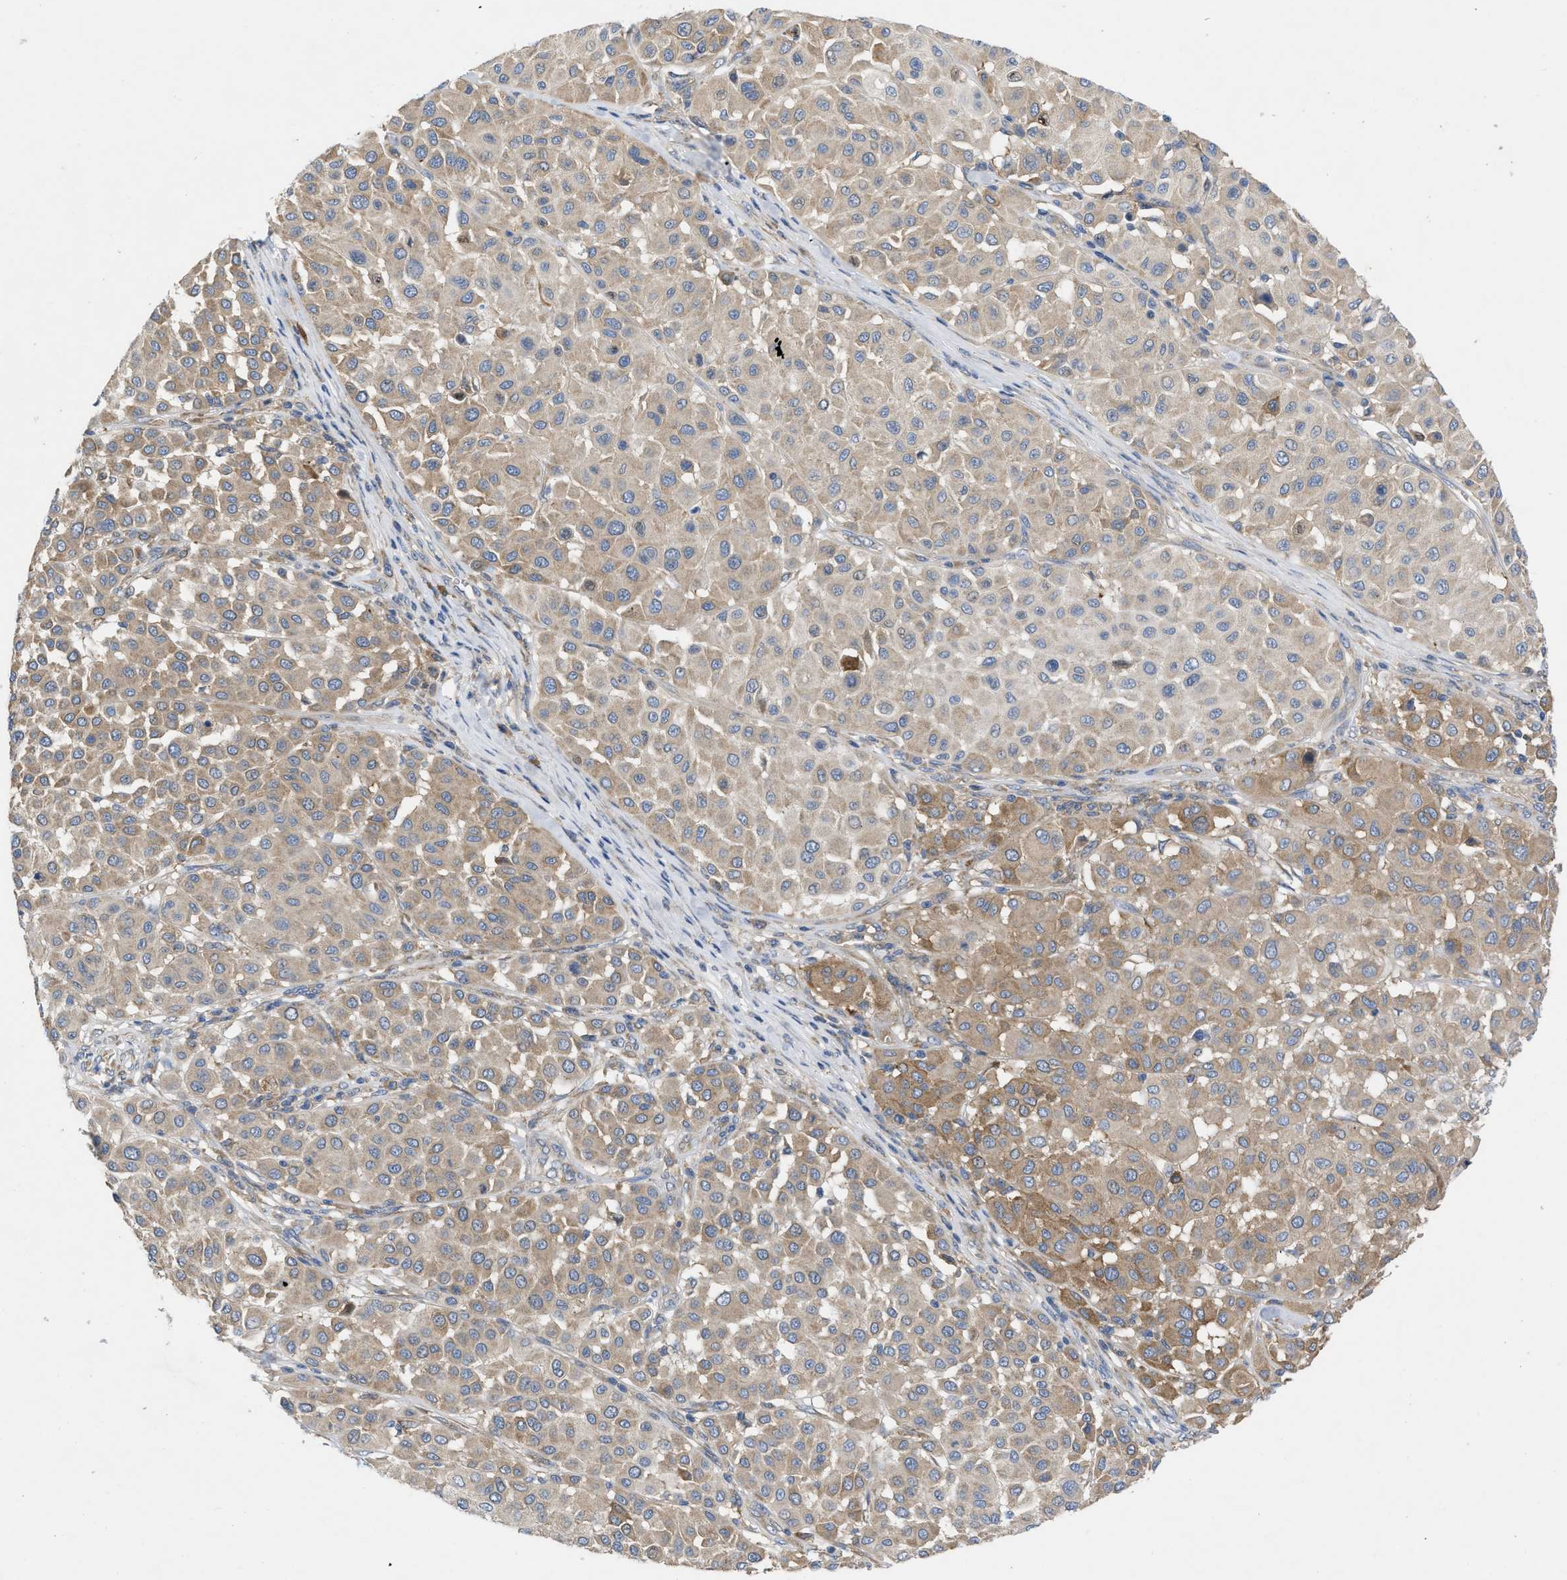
{"staining": {"intensity": "moderate", "quantity": ">75%", "location": "cytoplasmic/membranous"}, "tissue": "melanoma", "cell_type": "Tumor cells", "image_type": "cancer", "snomed": [{"axis": "morphology", "description": "Malignant melanoma, Metastatic site"}, {"axis": "topography", "description": "Soft tissue"}], "caption": "High-power microscopy captured an IHC micrograph of melanoma, revealing moderate cytoplasmic/membranous expression in approximately >75% of tumor cells. The protein is shown in brown color, while the nuclei are stained blue.", "gene": "TMEM131", "patient": {"sex": "male", "age": 41}}